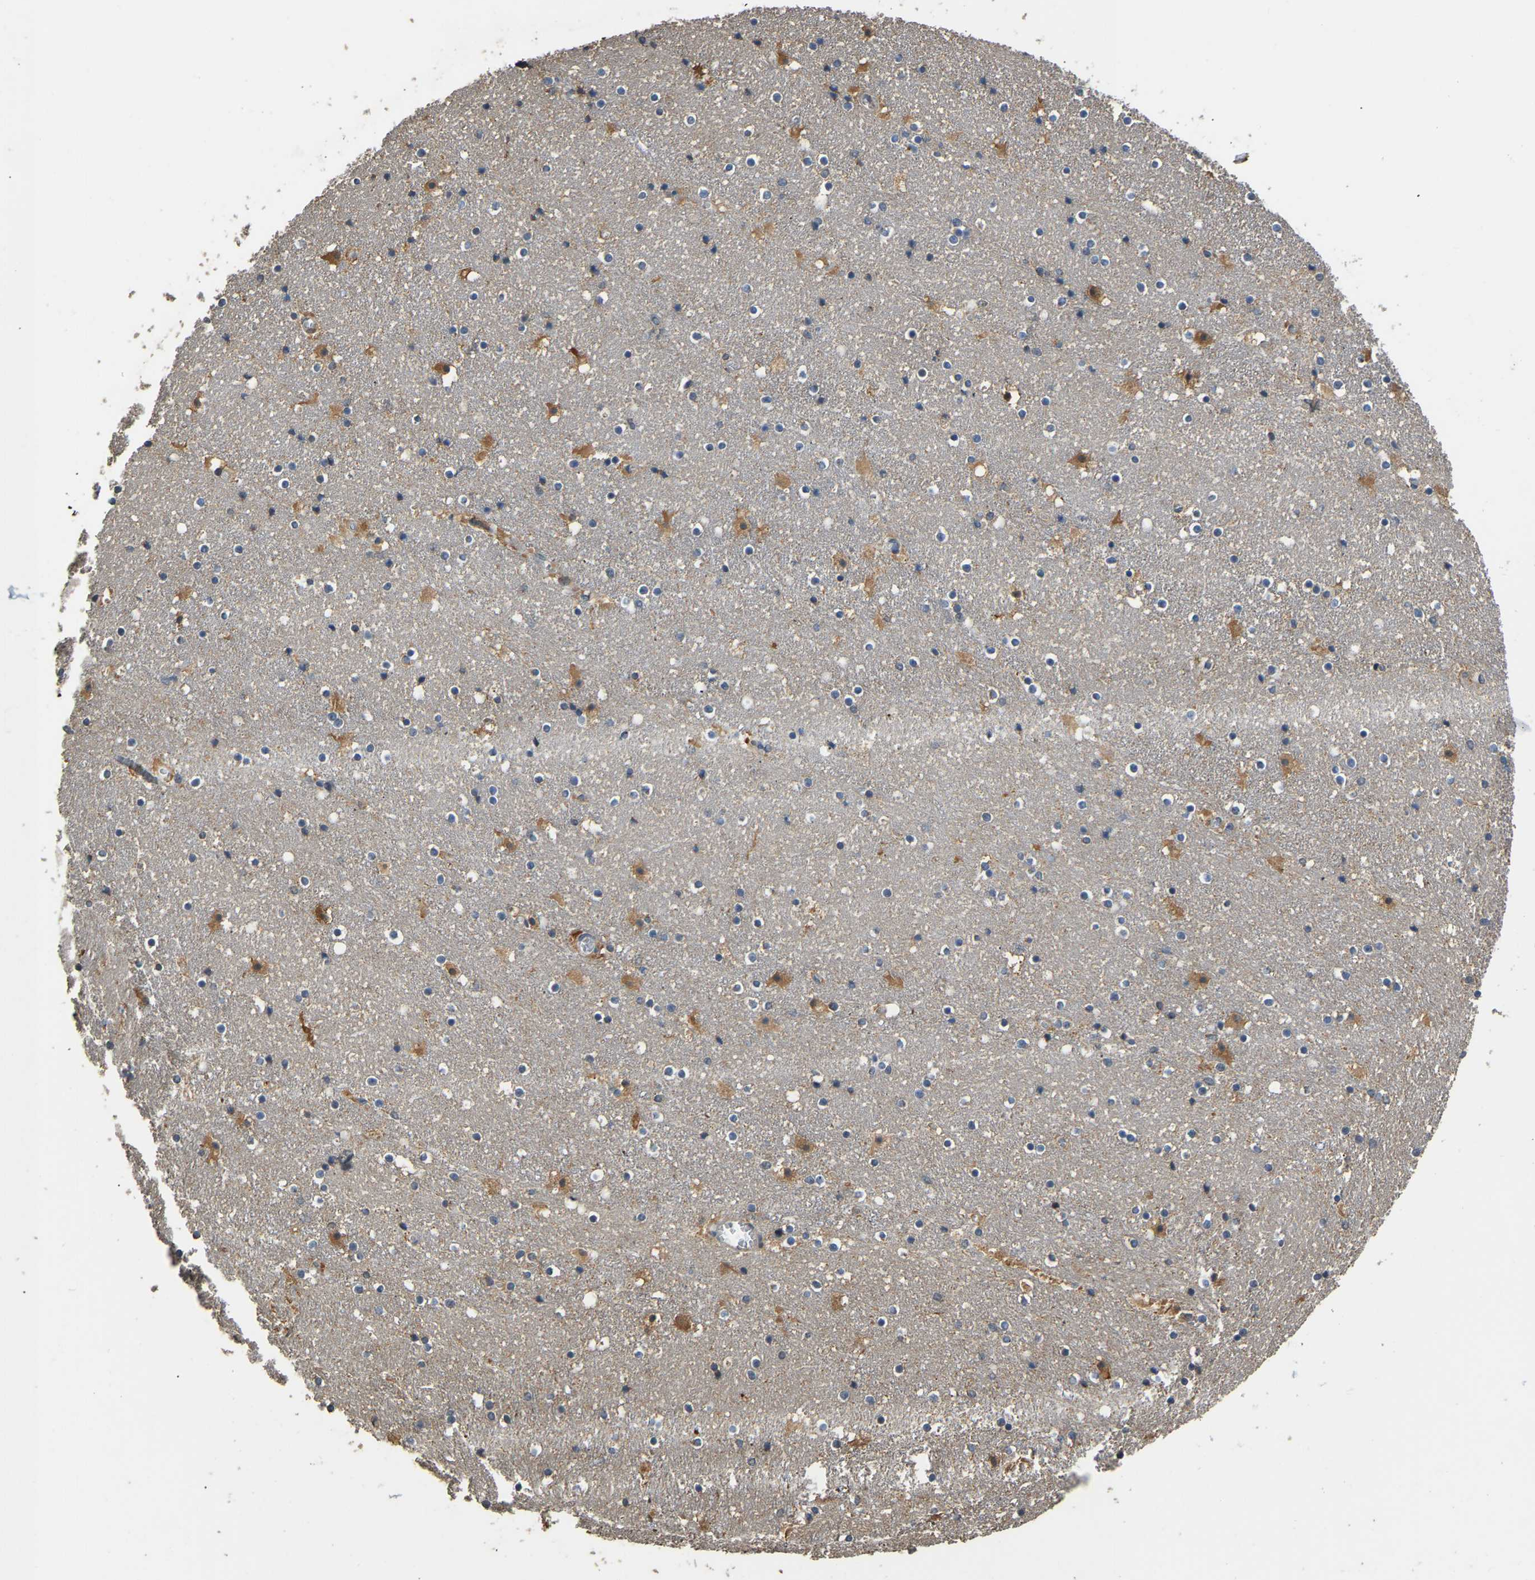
{"staining": {"intensity": "moderate", "quantity": "<25%", "location": "cytoplasmic/membranous"}, "tissue": "caudate", "cell_type": "Glial cells", "image_type": "normal", "snomed": [{"axis": "morphology", "description": "Normal tissue, NOS"}, {"axis": "topography", "description": "Lateral ventricle wall"}], "caption": "Immunohistochemical staining of benign human caudate demonstrates low levels of moderate cytoplasmic/membranous staining in about <25% of glial cells. (Brightfield microscopy of DAB IHC at high magnification).", "gene": "TUFM", "patient": {"sex": "male", "age": 45}}